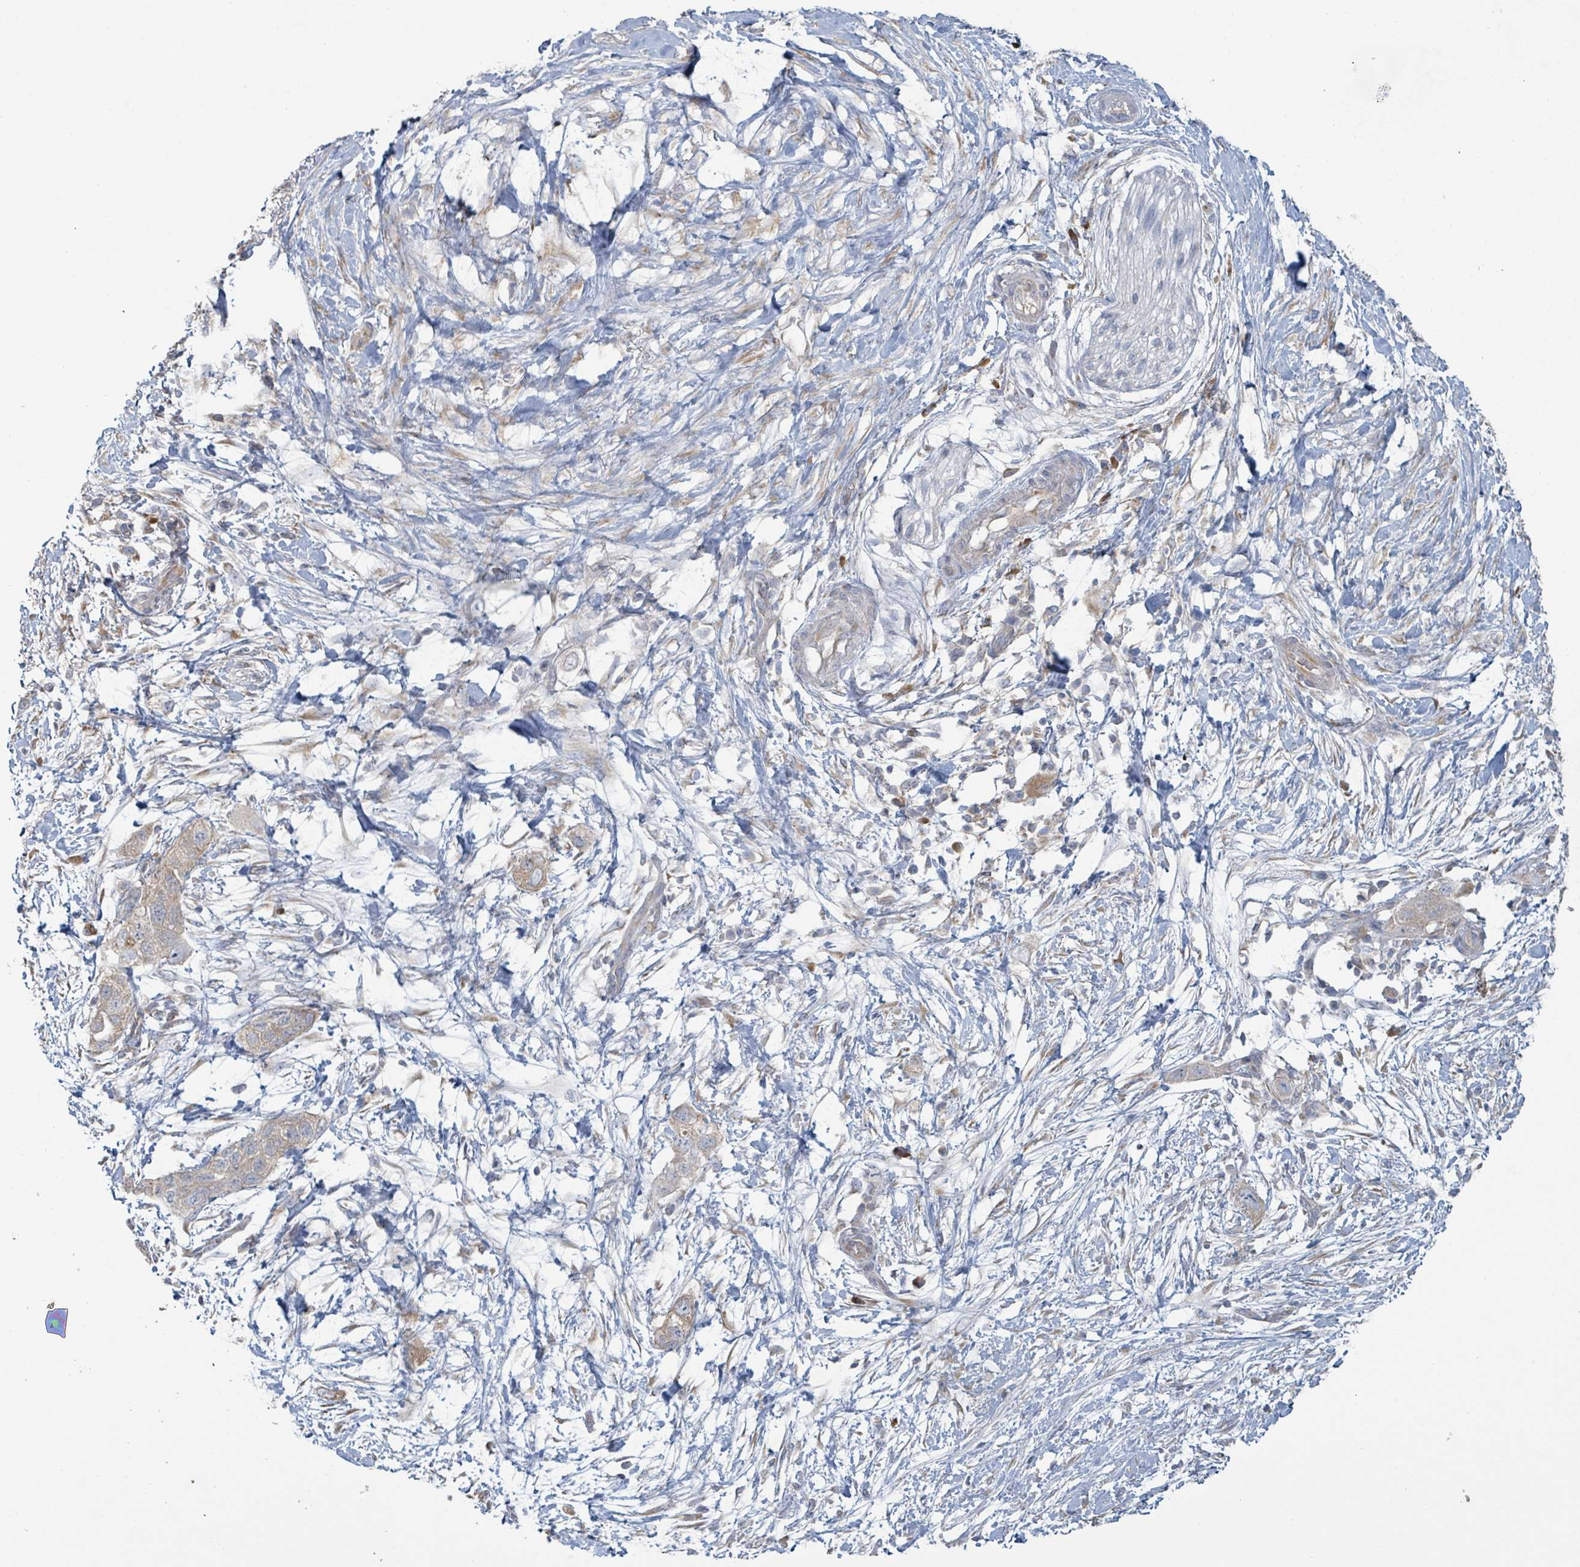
{"staining": {"intensity": "weak", "quantity": "25%-75%", "location": "cytoplasmic/membranous"}, "tissue": "pancreatic cancer", "cell_type": "Tumor cells", "image_type": "cancer", "snomed": [{"axis": "morphology", "description": "Adenocarcinoma, NOS"}, {"axis": "topography", "description": "Pancreas"}], "caption": "Protein expression analysis of human adenocarcinoma (pancreatic) reveals weak cytoplasmic/membranous staining in approximately 25%-75% of tumor cells.", "gene": "RPL32", "patient": {"sex": "female", "age": 72}}